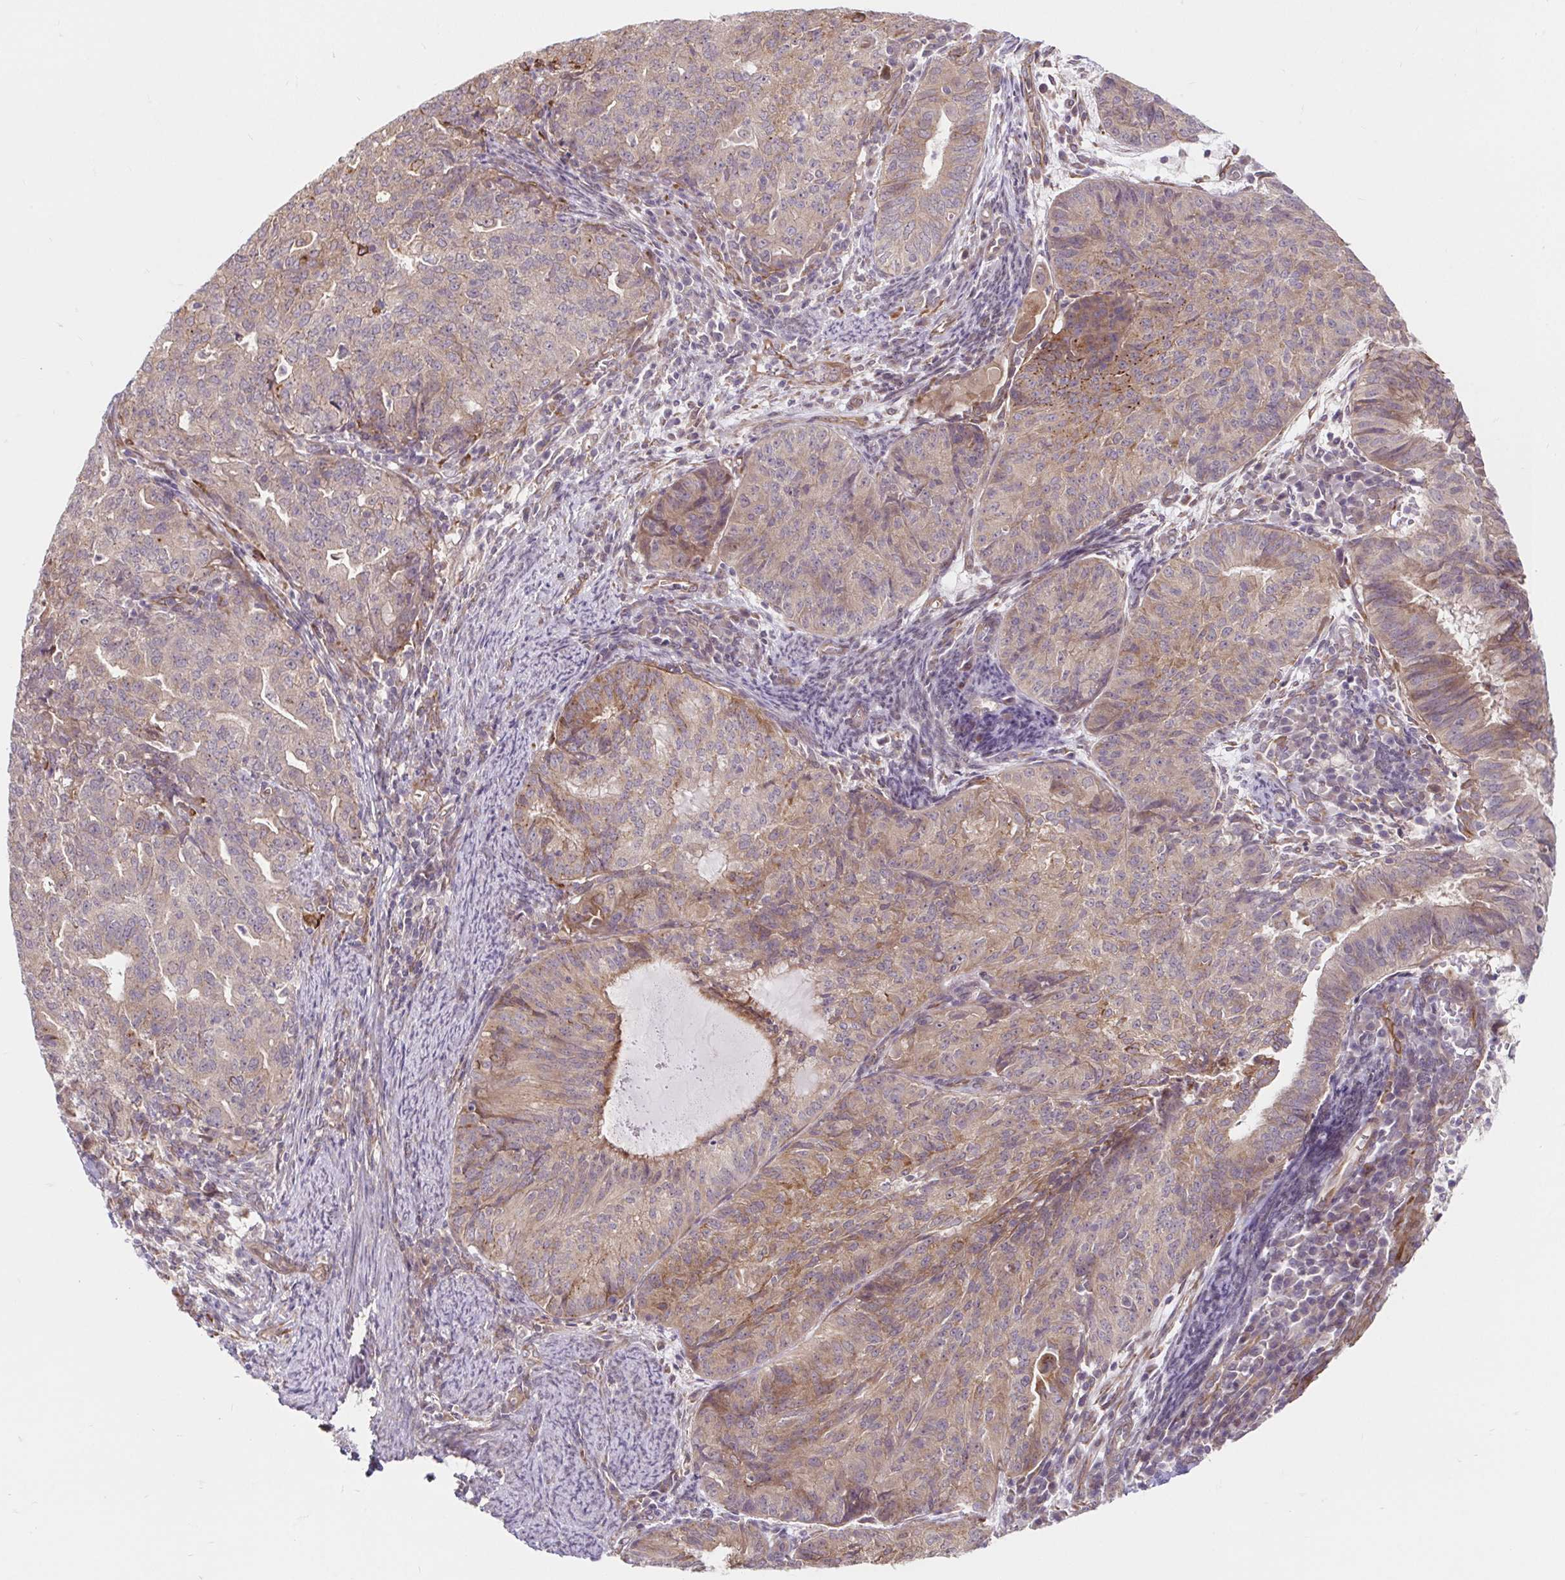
{"staining": {"intensity": "weak", "quantity": "25%-75%", "location": "cytoplasmic/membranous"}, "tissue": "endometrial cancer", "cell_type": "Tumor cells", "image_type": "cancer", "snomed": [{"axis": "morphology", "description": "Adenocarcinoma, NOS"}, {"axis": "topography", "description": "Endometrium"}], "caption": "Human endometrial adenocarcinoma stained with a protein marker shows weak staining in tumor cells.", "gene": "LYPD5", "patient": {"sex": "female", "age": 82}}